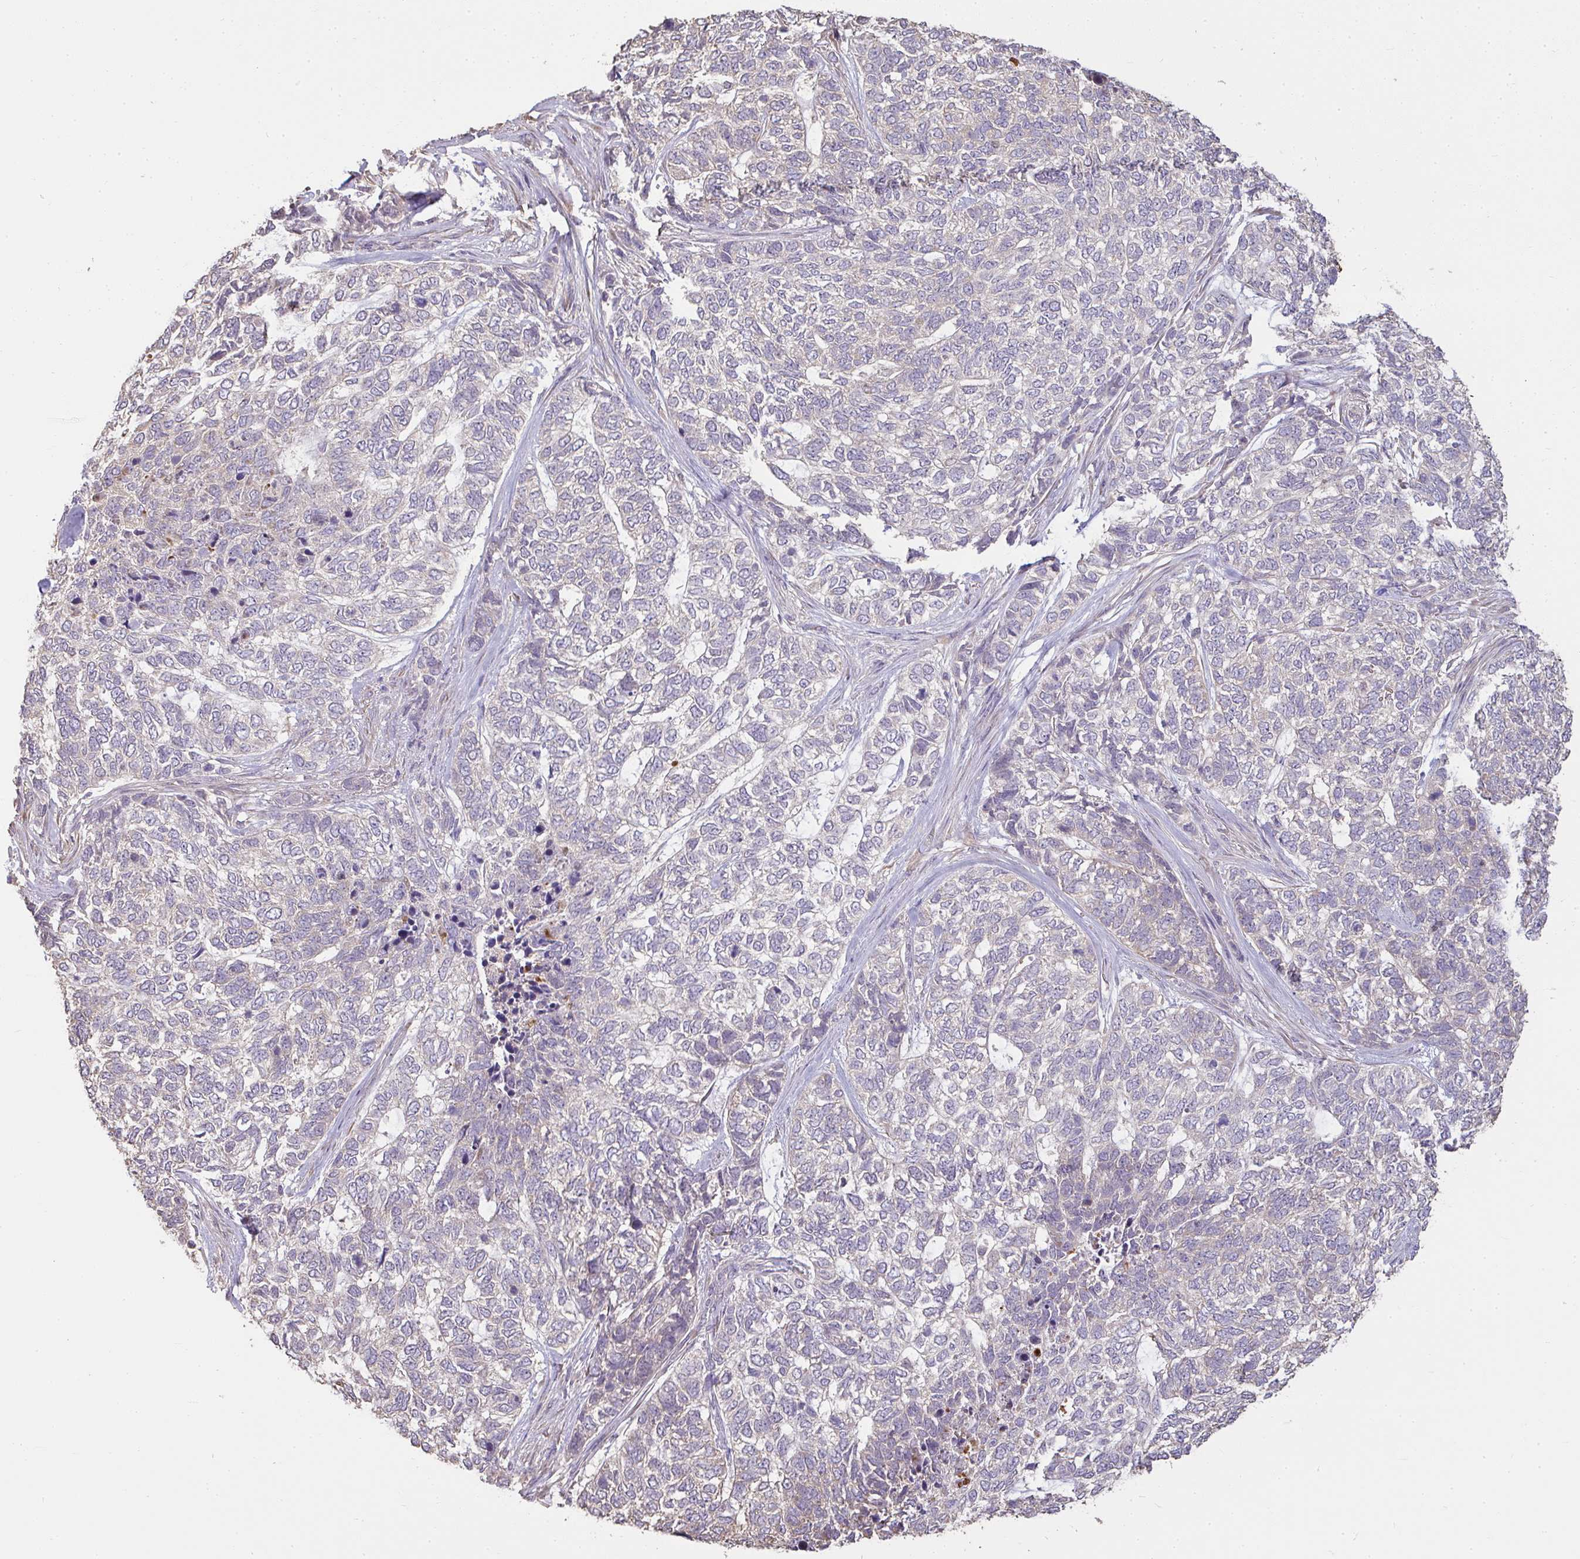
{"staining": {"intensity": "negative", "quantity": "none", "location": "none"}, "tissue": "skin cancer", "cell_type": "Tumor cells", "image_type": "cancer", "snomed": [{"axis": "morphology", "description": "Basal cell carcinoma"}, {"axis": "topography", "description": "Skin"}], "caption": "There is no significant staining in tumor cells of basal cell carcinoma (skin).", "gene": "BRINP3", "patient": {"sex": "female", "age": 65}}